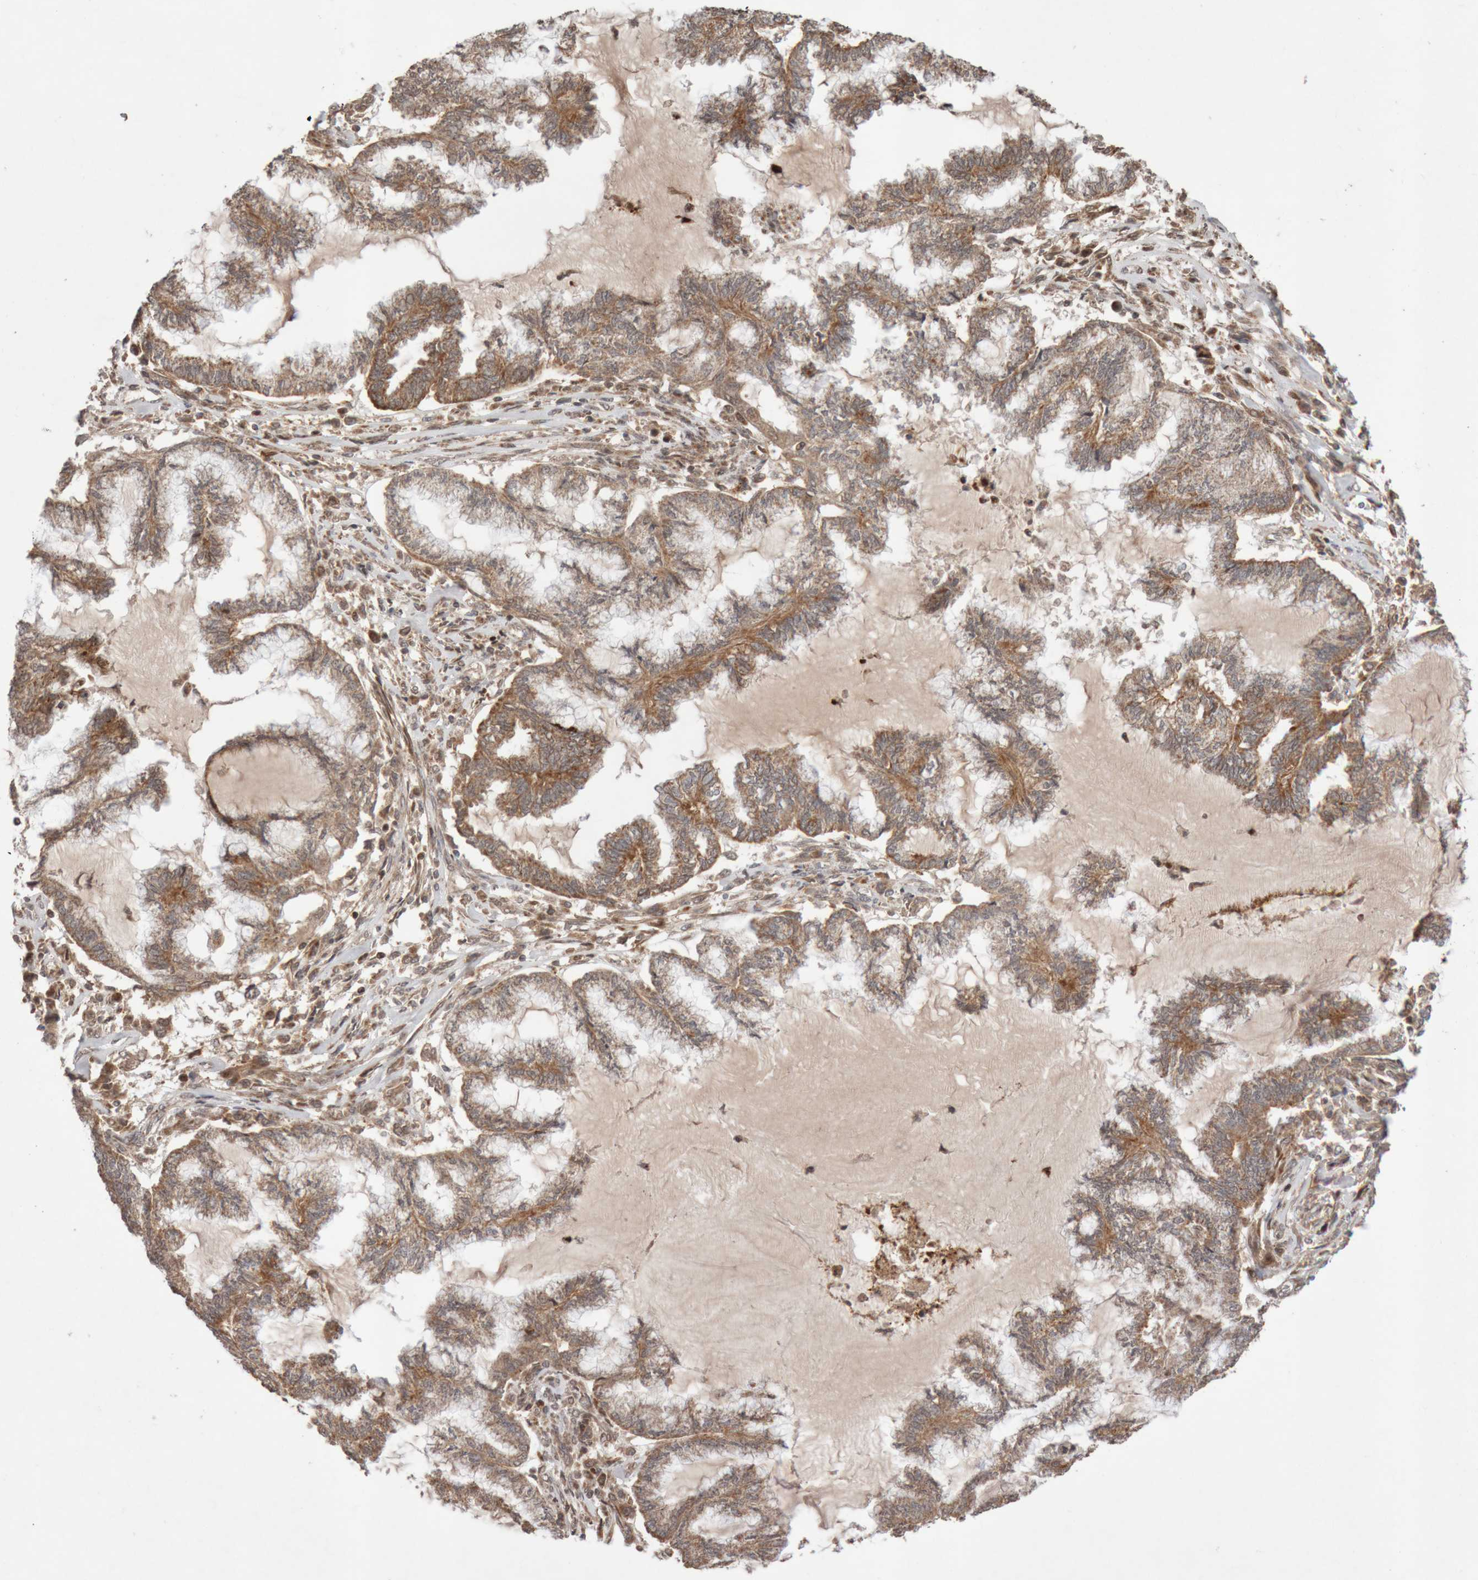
{"staining": {"intensity": "moderate", "quantity": ">75%", "location": "cytoplasmic/membranous"}, "tissue": "endometrial cancer", "cell_type": "Tumor cells", "image_type": "cancer", "snomed": [{"axis": "morphology", "description": "Adenocarcinoma, NOS"}, {"axis": "topography", "description": "Endometrium"}], "caption": "Immunohistochemistry (IHC) (DAB (3,3'-diaminobenzidine)) staining of human endometrial cancer shows moderate cytoplasmic/membranous protein positivity in approximately >75% of tumor cells. The staining was performed using DAB to visualize the protein expression in brown, while the nuclei were stained in blue with hematoxylin (Magnification: 20x).", "gene": "KIF21B", "patient": {"sex": "female", "age": 86}}